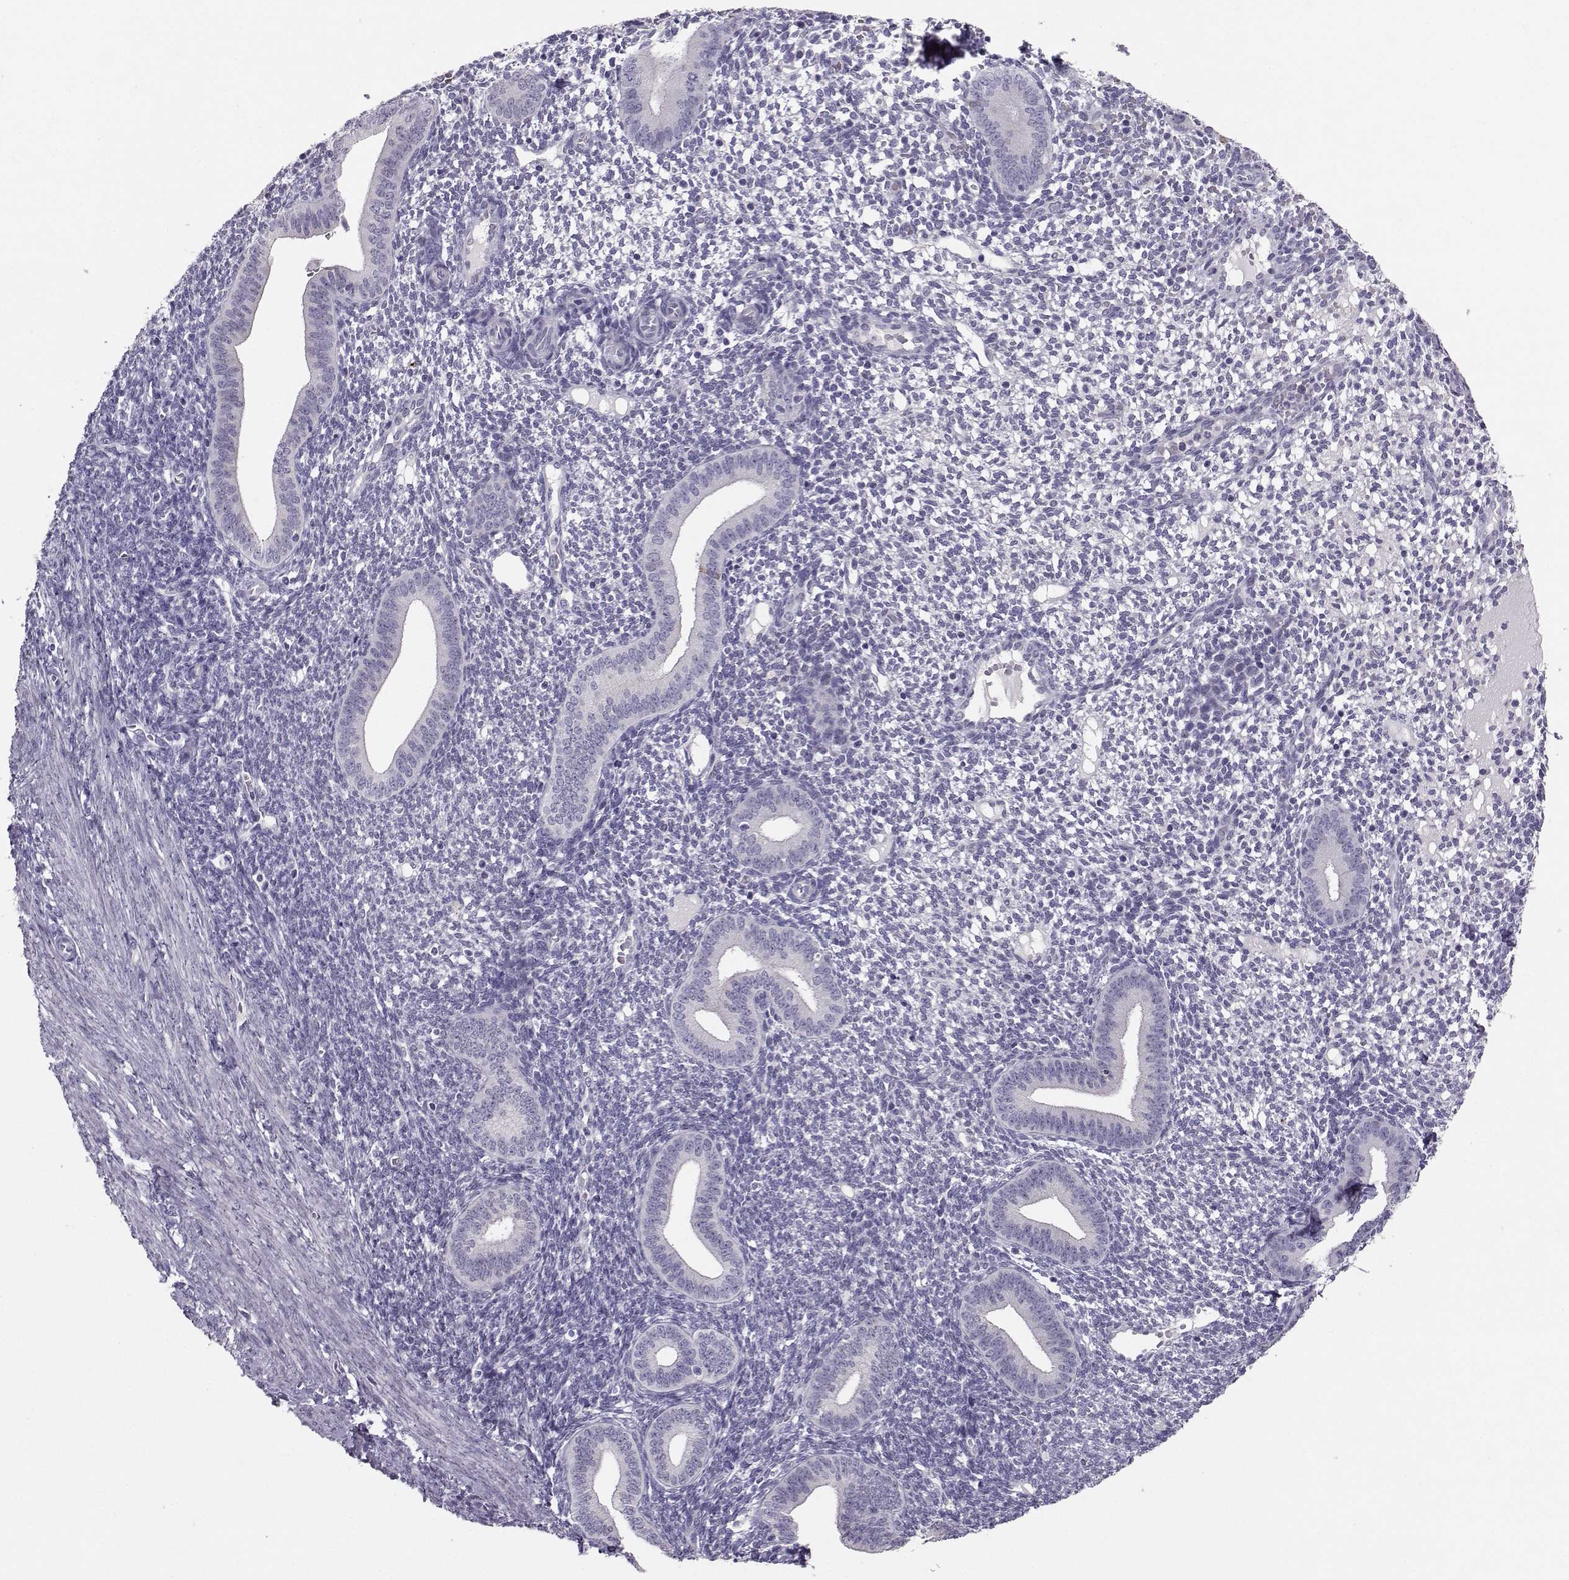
{"staining": {"intensity": "negative", "quantity": "none", "location": "none"}, "tissue": "endometrium", "cell_type": "Cells in endometrial stroma", "image_type": "normal", "snomed": [{"axis": "morphology", "description": "Normal tissue, NOS"}, {"axis": "topography", "description": "Endometrium"}], "caption": "DAB immunohistochemical staining of unremarkable human endometrium exhibits no significant staining in cells in endometrial stroma.", "gene": "PKP2", "patient": {"sex": "female", "age": 40}}